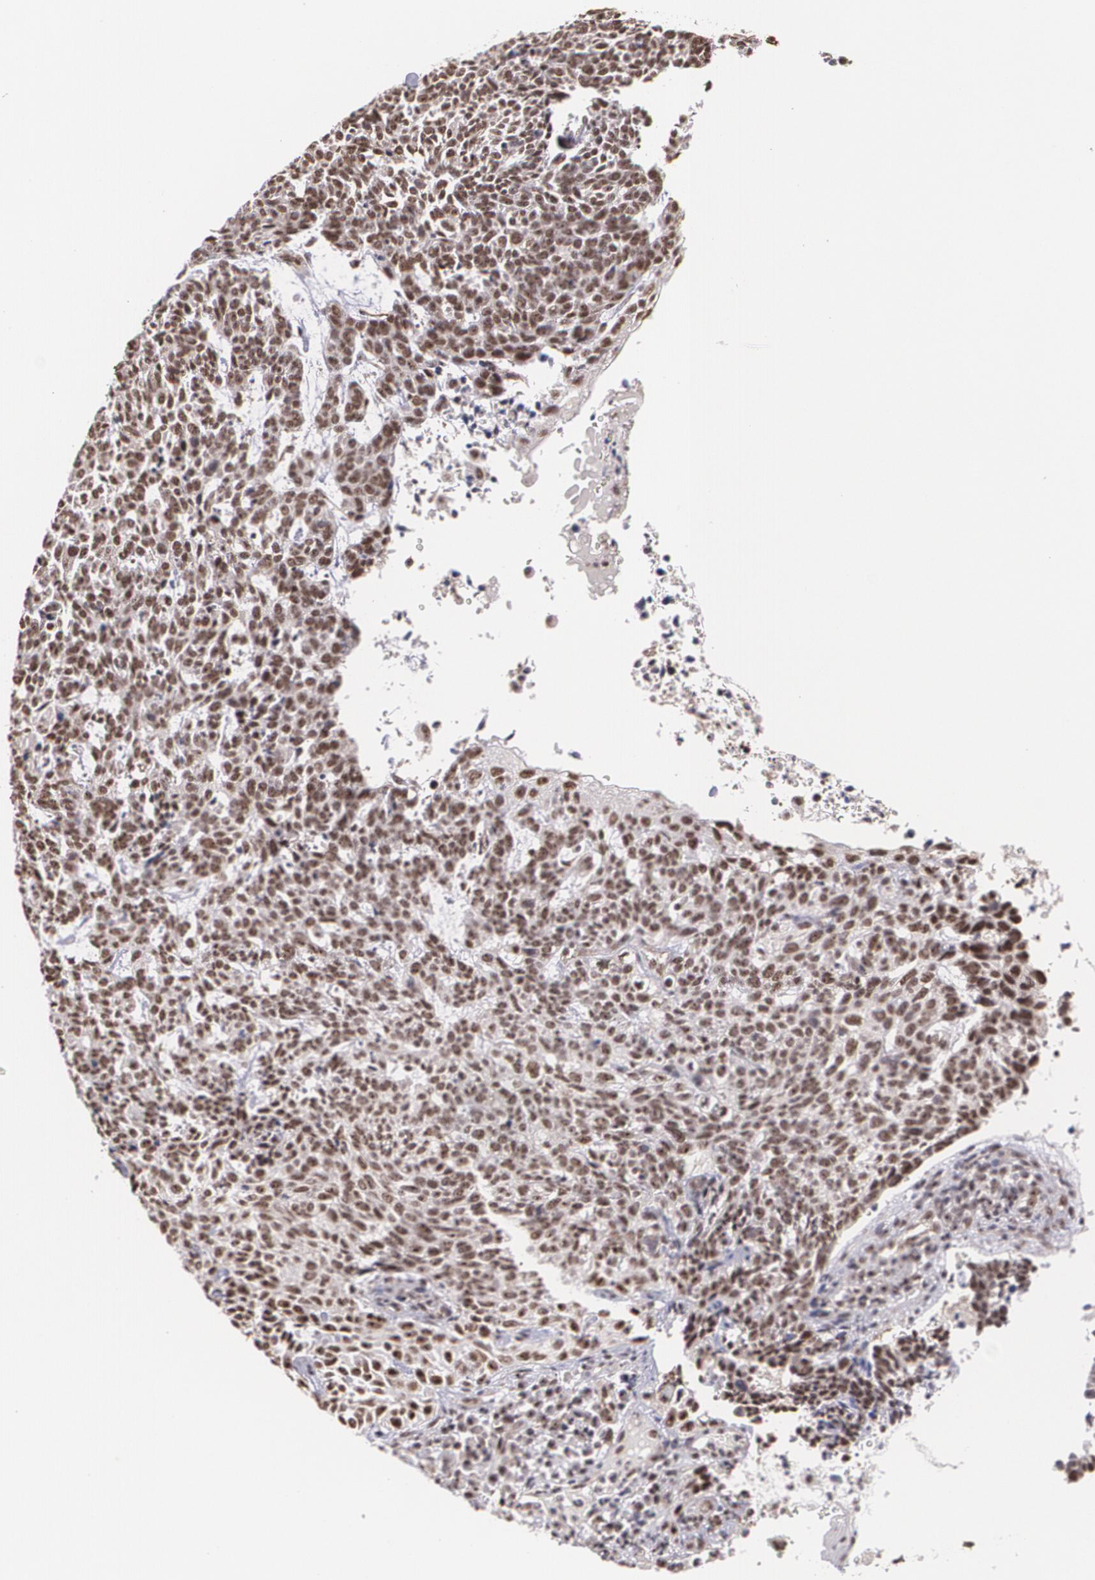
{"staining": {"intensity": "strong", "quantity": ">75%", "location": "cytoplasmic/membranous,nuclear"}, "tissue": "skin cancer", "cell_type": "Tumor cells", "image_type": "cancer", "snomed": [{"axis": "morphology", "description": "Basal cell carcinoma"}, {"axis": "topography", "description": "Skin"}], "caption": "Protein staining of basal cell carcinoma (skin) tissue displays strong cytoplasmic/membranous and nuclear staining in approximately >75% of tumor cells.", "gene": "C6orf15", "patient": {"sex": "female", "age": 89}}